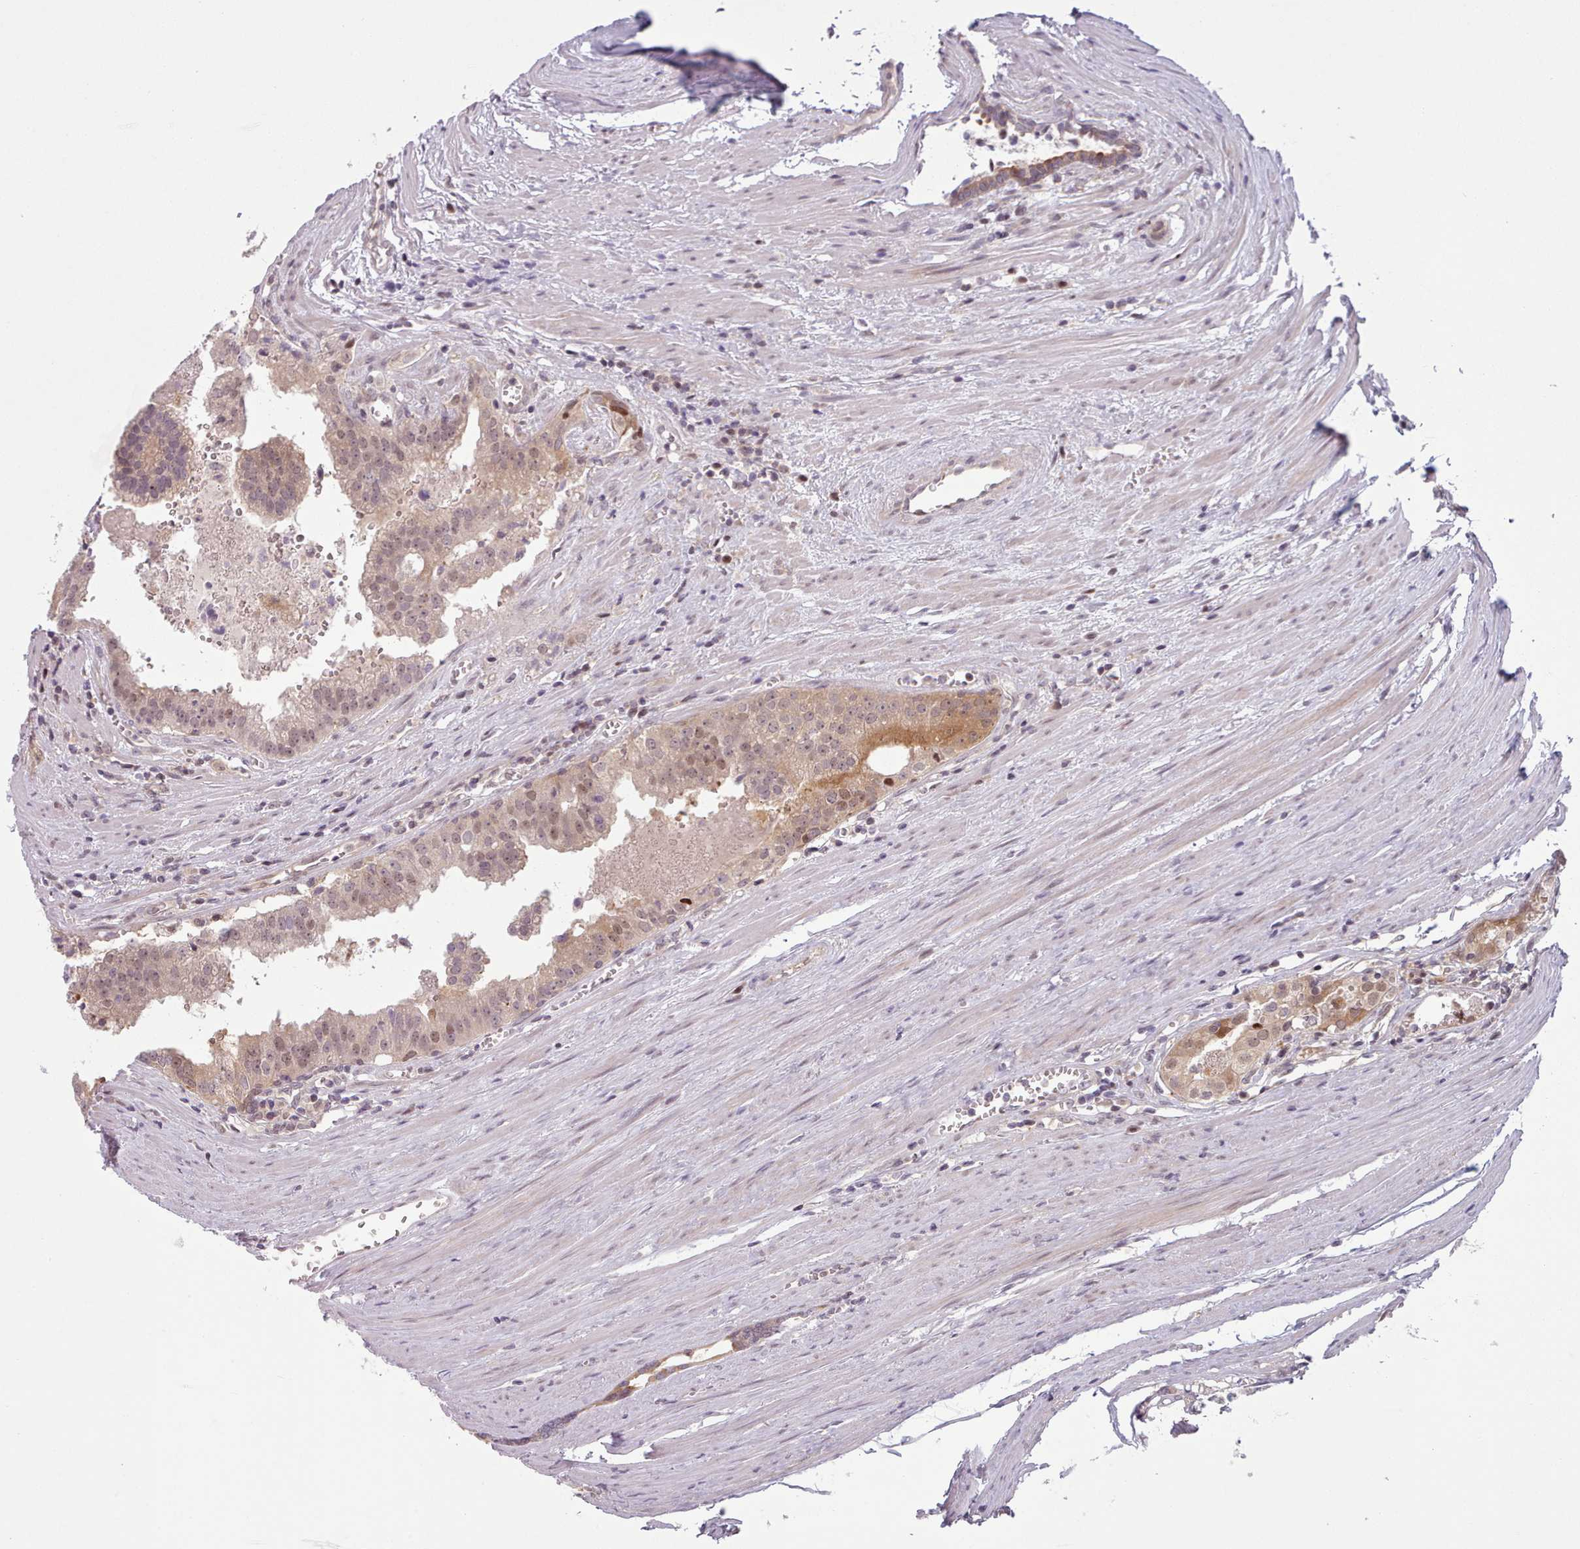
{"staining": {"intensity": "weak", "quantity": "25%-75%", "location": "cytoplasmic/membranous,nuclear"}, "tissue": "prostate cancer", "cell_type": "Tumor cells", "image_type": "cancer", "snomed": [{"axis": "morphology", "description": "Adenocarcinoma, High grade"}, {"axis": "topography", "description": "Prostate"}], "caption": "Prostate cancer stained with a protein marker displays weak staining in tumor cells.", "gene": "KBTBD7", "patient": {"sex": "male", "age": 68}}